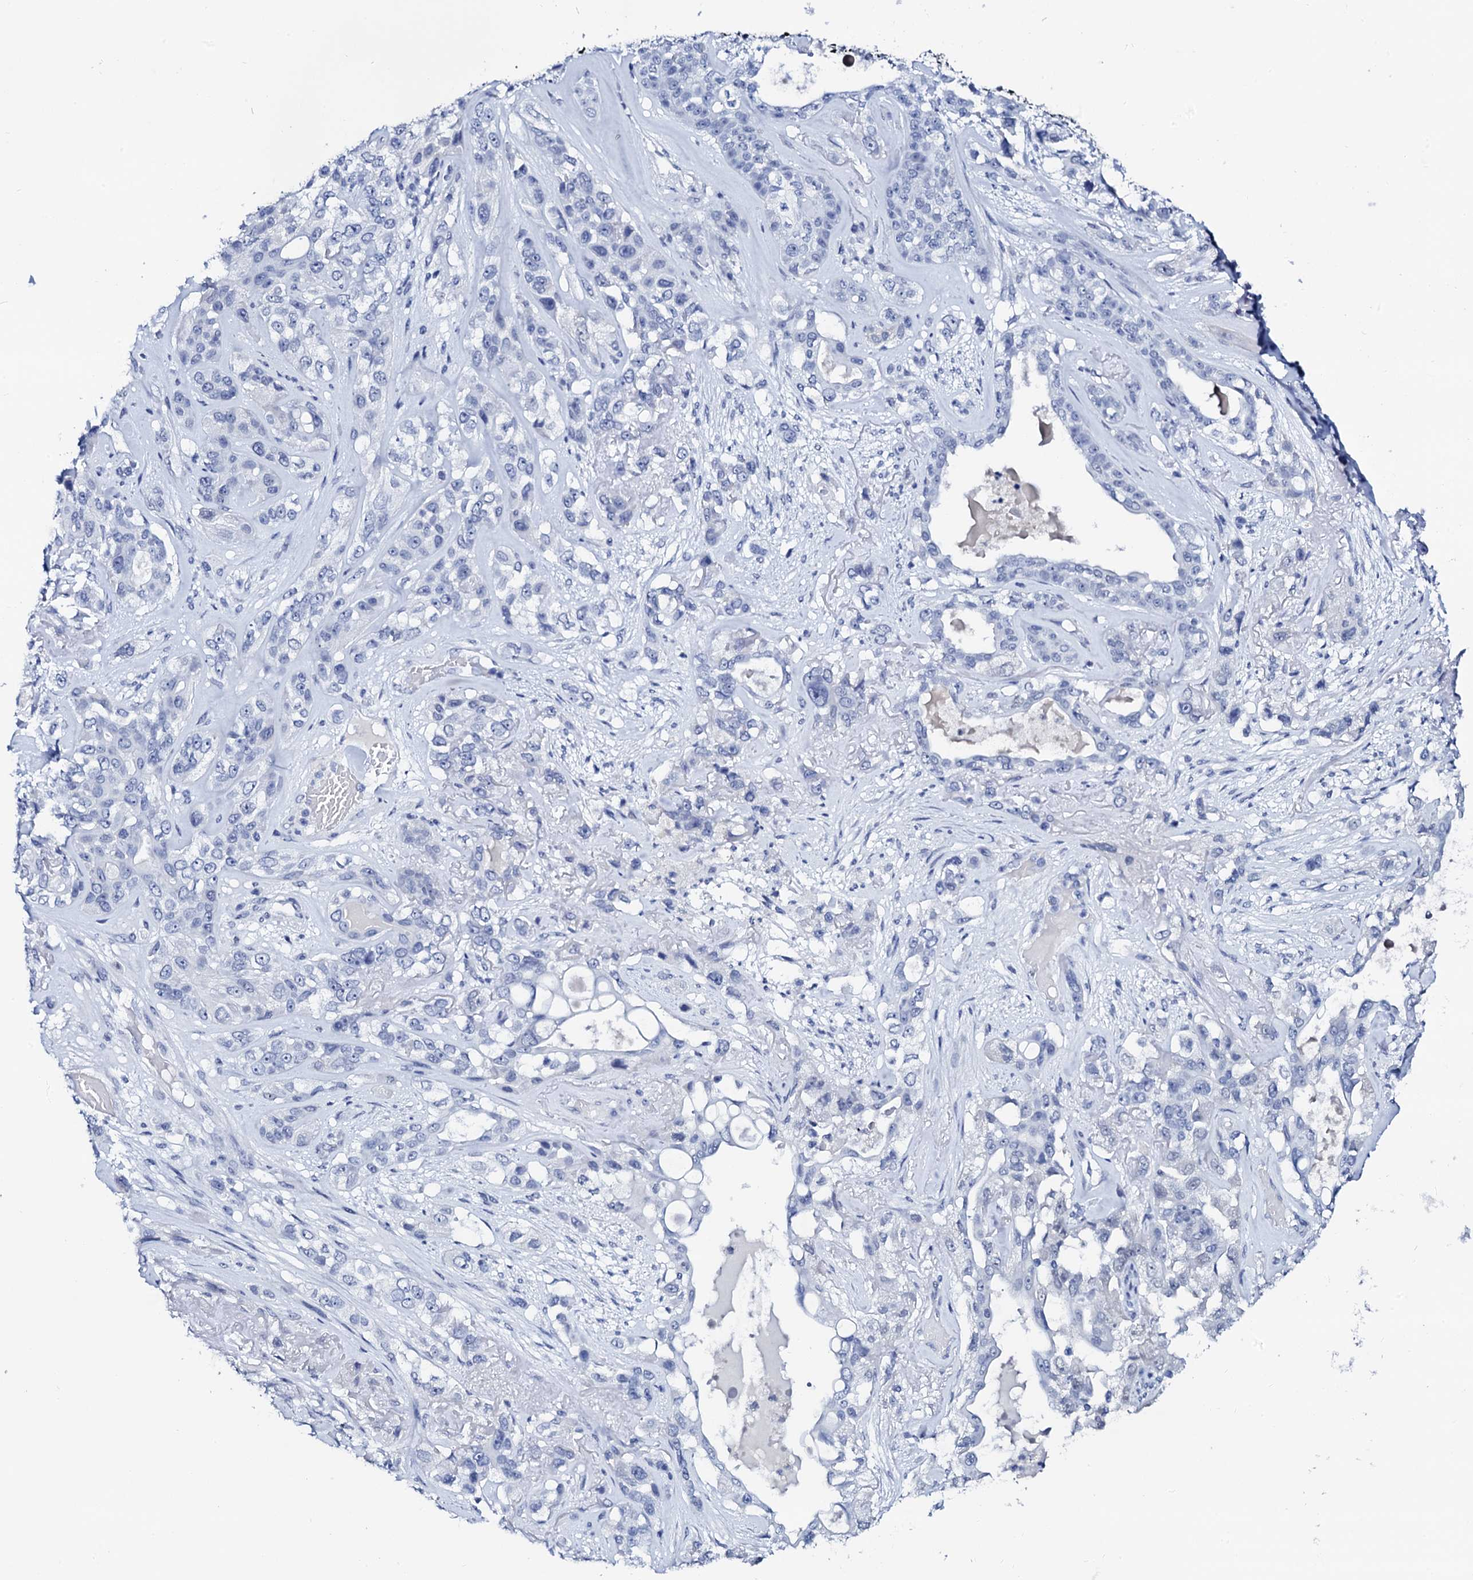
{"staining": {"intensity": "negative", "quantity": "none", "location": "none"}, "tissue": "lung cancer", "cell_type": "Tumor cells", "image_type": "cancer", "snomed": [{"axis": "morphology", "description": "Squamous cell carcinoma, NOS"}, {"axis": "topography", "description": "Lung"}], "caption": "A photomicrograph of lung cancer (squamous cell carcinoma) stained for a protein reveals no brown staining in tumor cells.", "gene": "SPATA19", "patient": {"sex": "female", "age": 70}}